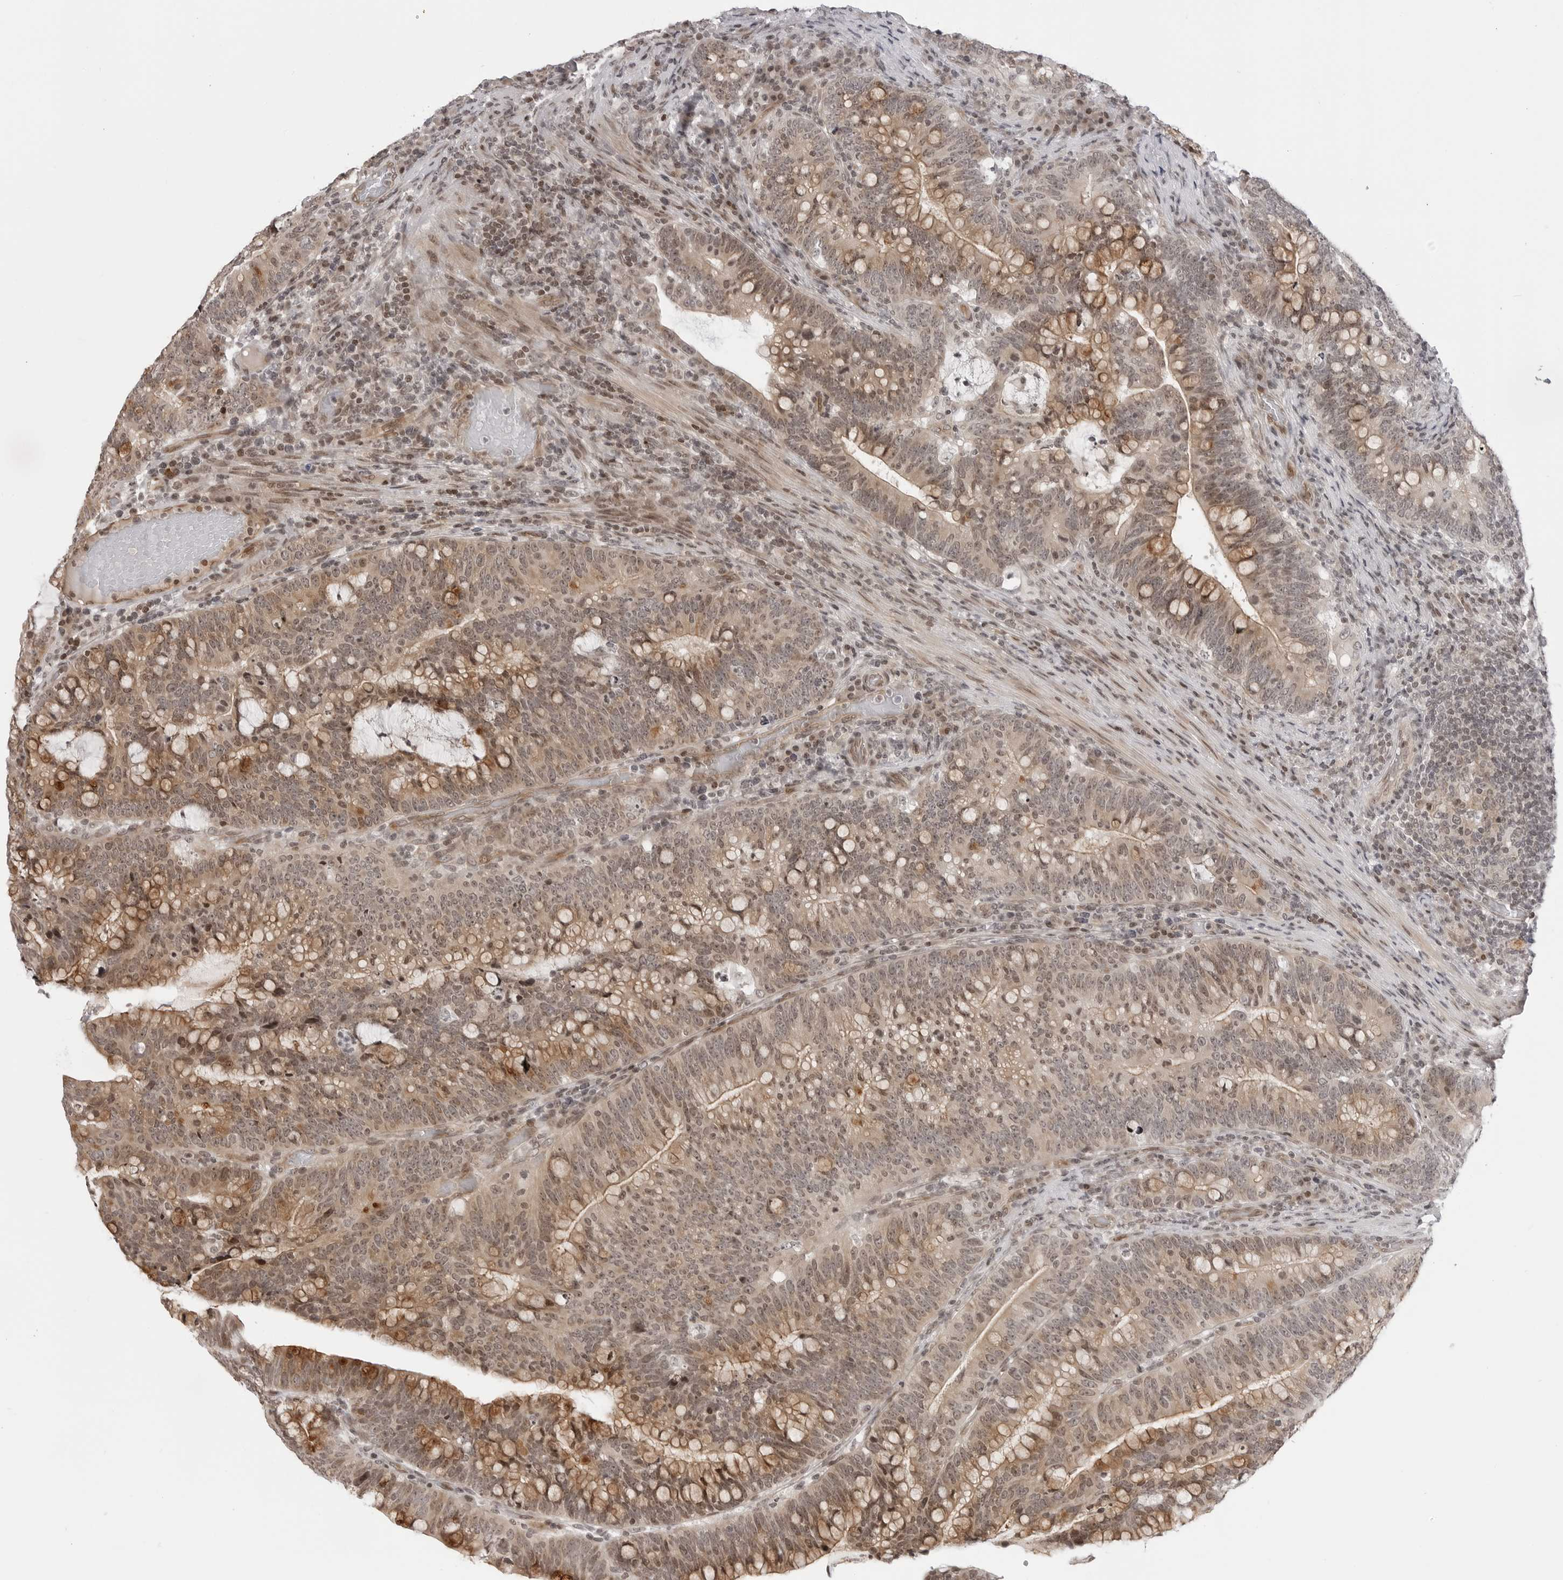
{"staining": {"intensity": "moderate", "quantity": ">75%", "location": "cytoplasmic/membranous,nuclear"}, "tissue": "colorectal cancer", "cell_type": "Tumor cells", "image_type": "cancer", "snomed": [{"axis": "morphology", "description": "Adenocarcinoma, NOS"}, {"axis": "topography", "description": "Colon"}], "caption": "Human colorectal cancer (adenocarcinoma) stained with a protein marker displays moderate staining in tumor cells.", "gene": "C8orf33", "patient": {"sex": "female", "age": 66}}